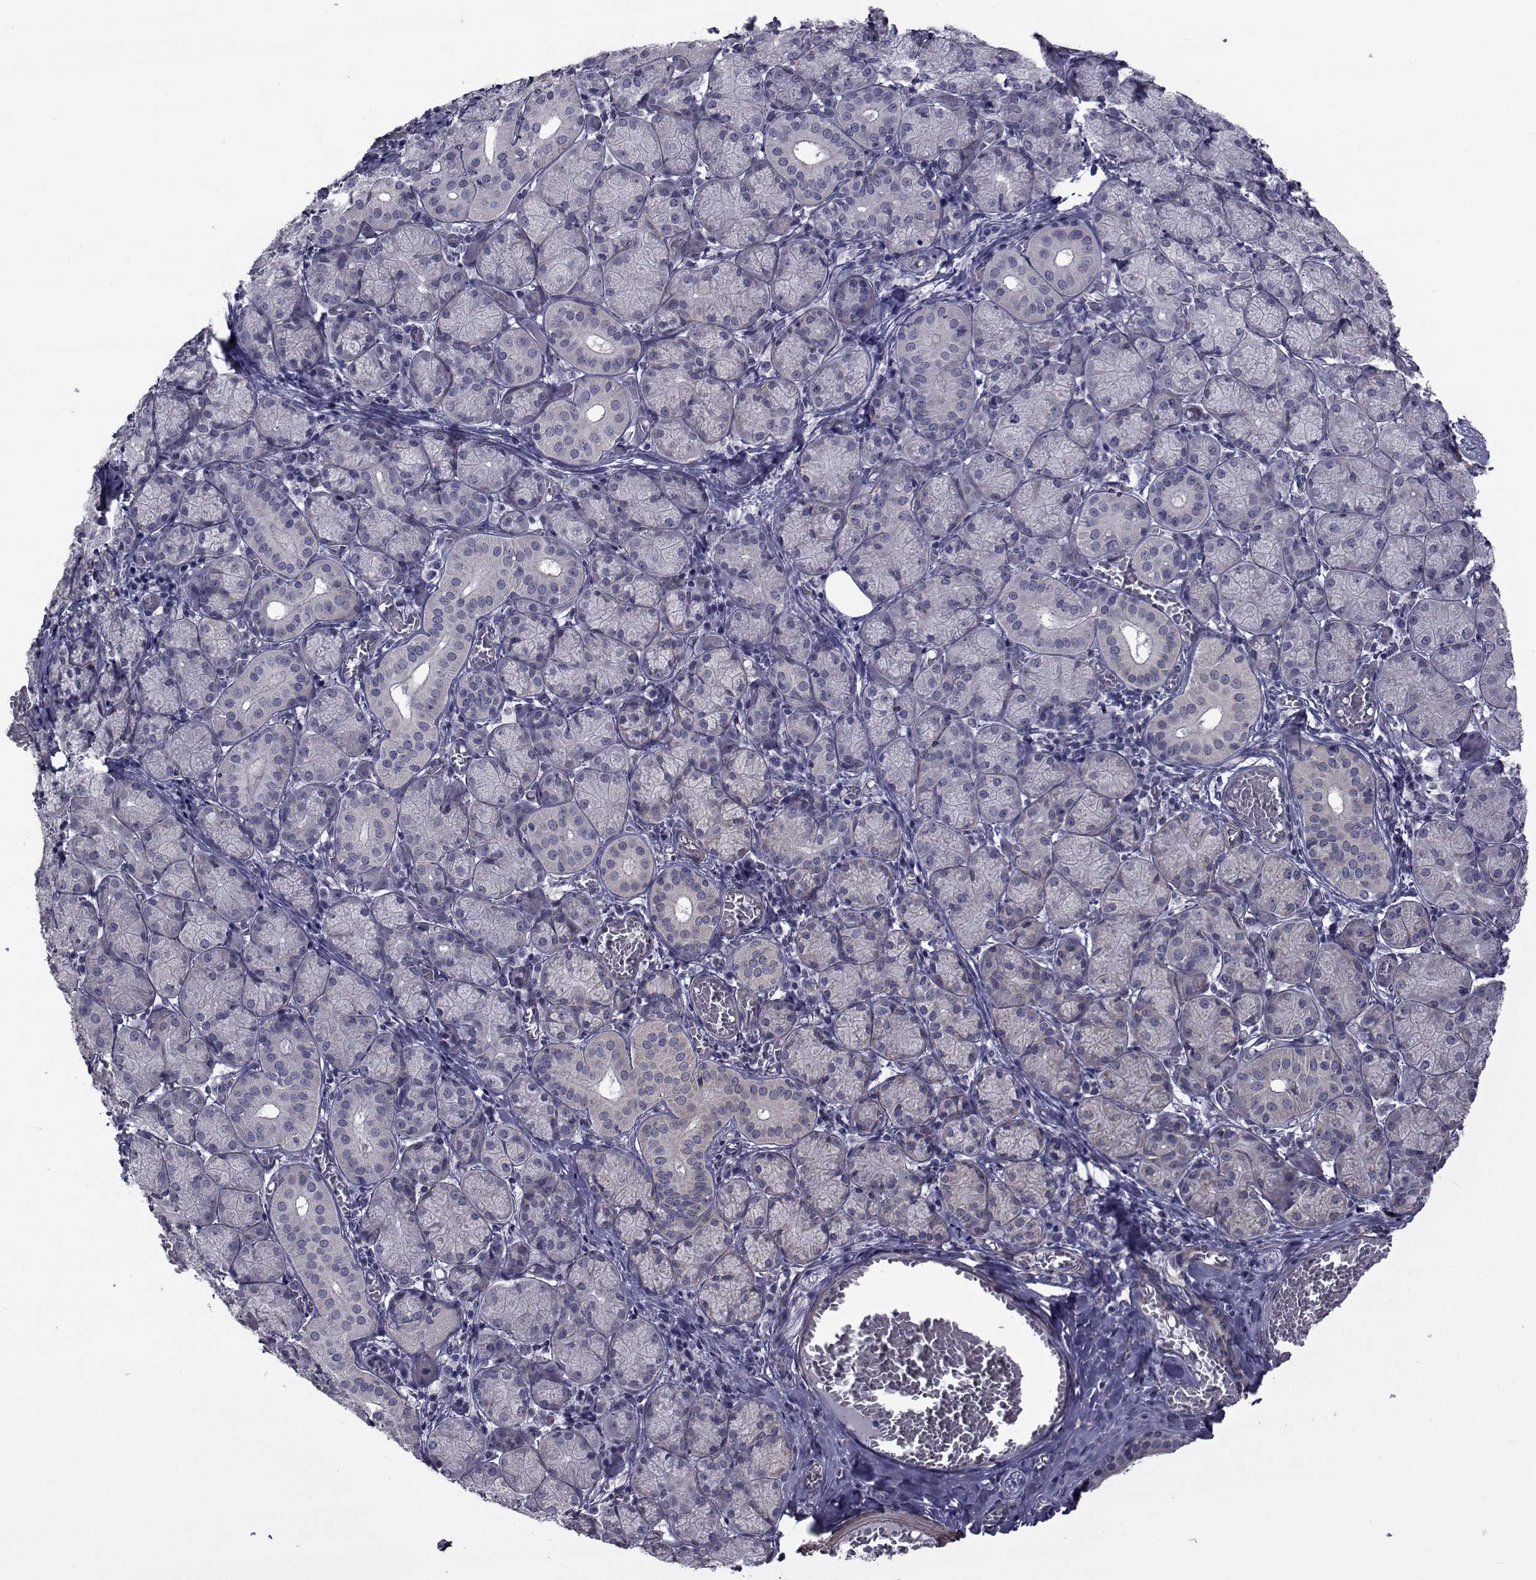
{"staining": {"intensity": "negative", "quantity": "none", "location": "none"}, "tissue": "salivary gland", "cell_type": "Glandular cells", "image_type": "normal", "snomed": [{"axis": "morphology", "description": "Normal tissue, NOS"}, {"axis": "topography", "description": "Salivary gland"}, {"axis": "topography", "description": "Peripheral nerve tissue"}], "caption": "A histopathology image of human salivary gland is negative for staining in glandular cells. Nuclei are stained in blue.", "gene": "CFAP74", "patient": {"sex": "female", "age": 24}}